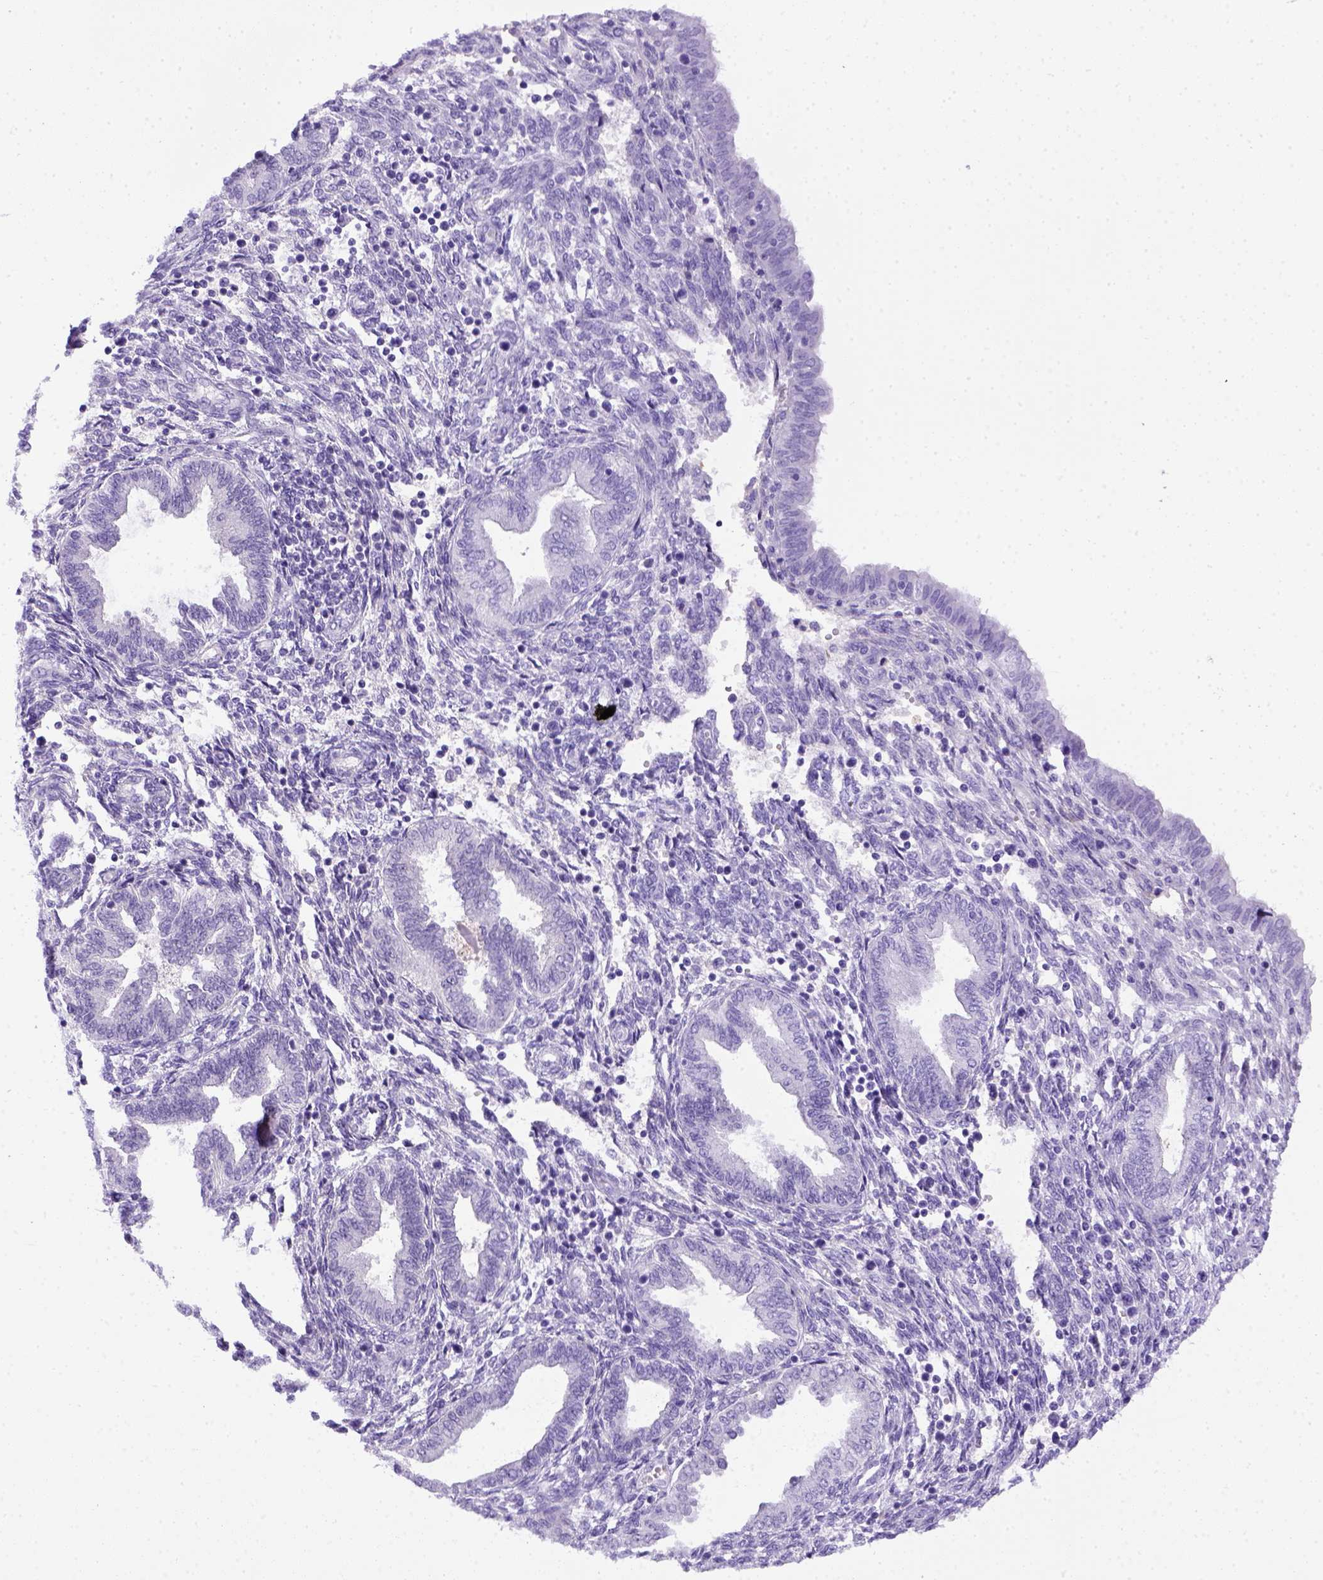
{"staining": {"intensity": "negative", "quantity": "none", "location": "none"}, "tissue": "endometrium", "cell_type": "Cells in endometrial stroma", "image_type": "normal", "snomed": [{"axis": "morphology", "description": "Normal tissue, NOS"}, {"axis": "topography", "description": "Endometrium"}], "caption": "DAB immunohistochemical staining of normal human endometrium shows no significant positivity in cells in endometrial stroma. (DAB IHC visualized using brightfield microscopy, high magnification).", "gene": "ITIH4", "patient": {"sex": "female", "age": 42}}